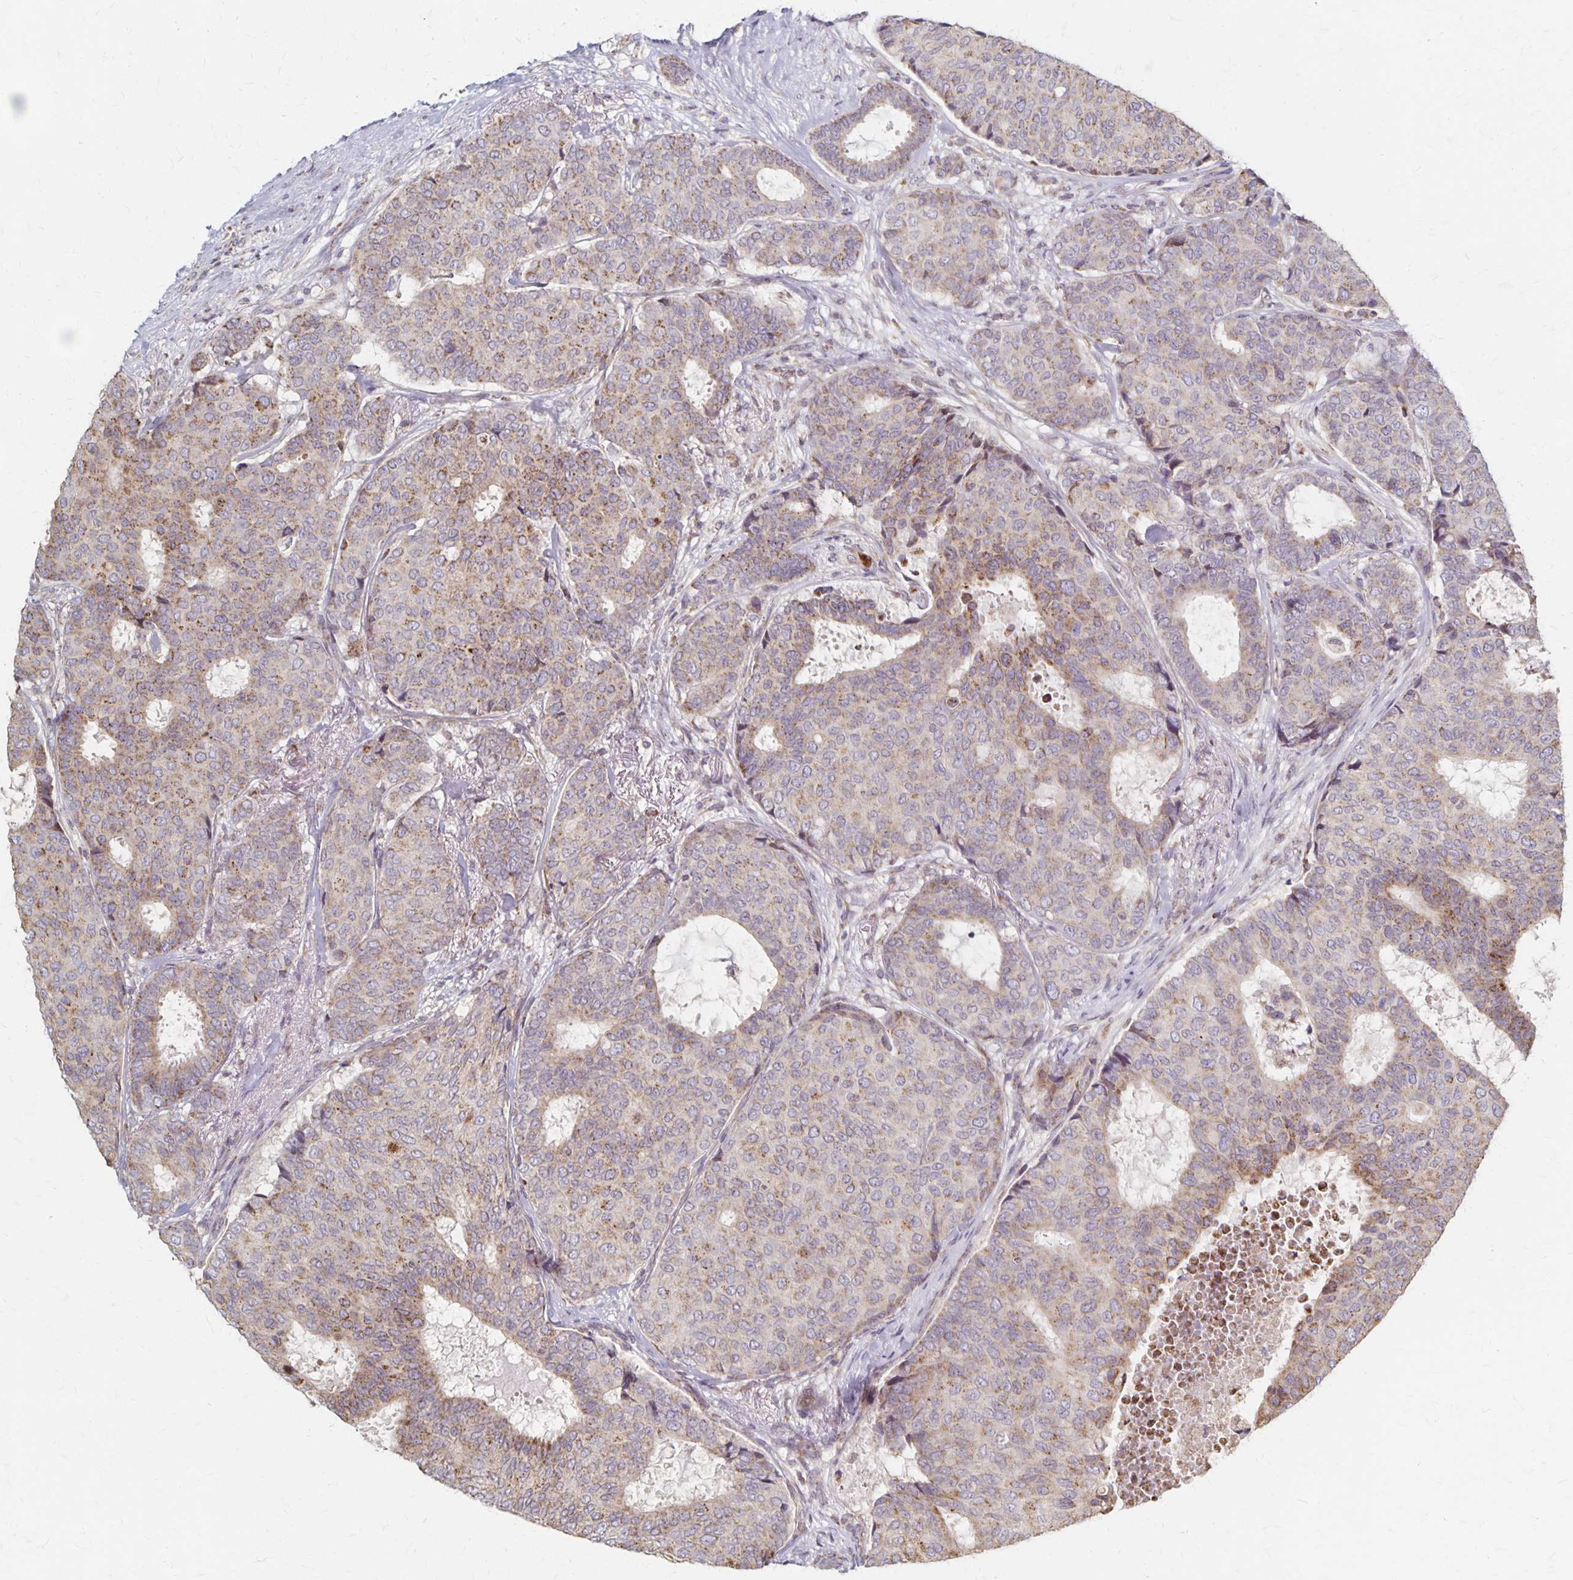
{"staining": {"intensity": "weak", "quantity": "25%-75%", "location": "cytoplasmic/membranous"}, "tissue": "breast cancer", "cell_type": "Tumor cells", "image_type": "cancer", "snomed": [{"axis": "morphology", "description": "Duct carcinoma"}, {"axis": "topography", "description": "Breast"}], "caption": "Immunohistochemical staining of human breast intraductal carcinoma demonstrates weak cytoplasmic/membranous protein expression in about 25%-75% of tumor cells.", "gene": "DYRK4", "patient": {"sex": "female", "age": 75}}